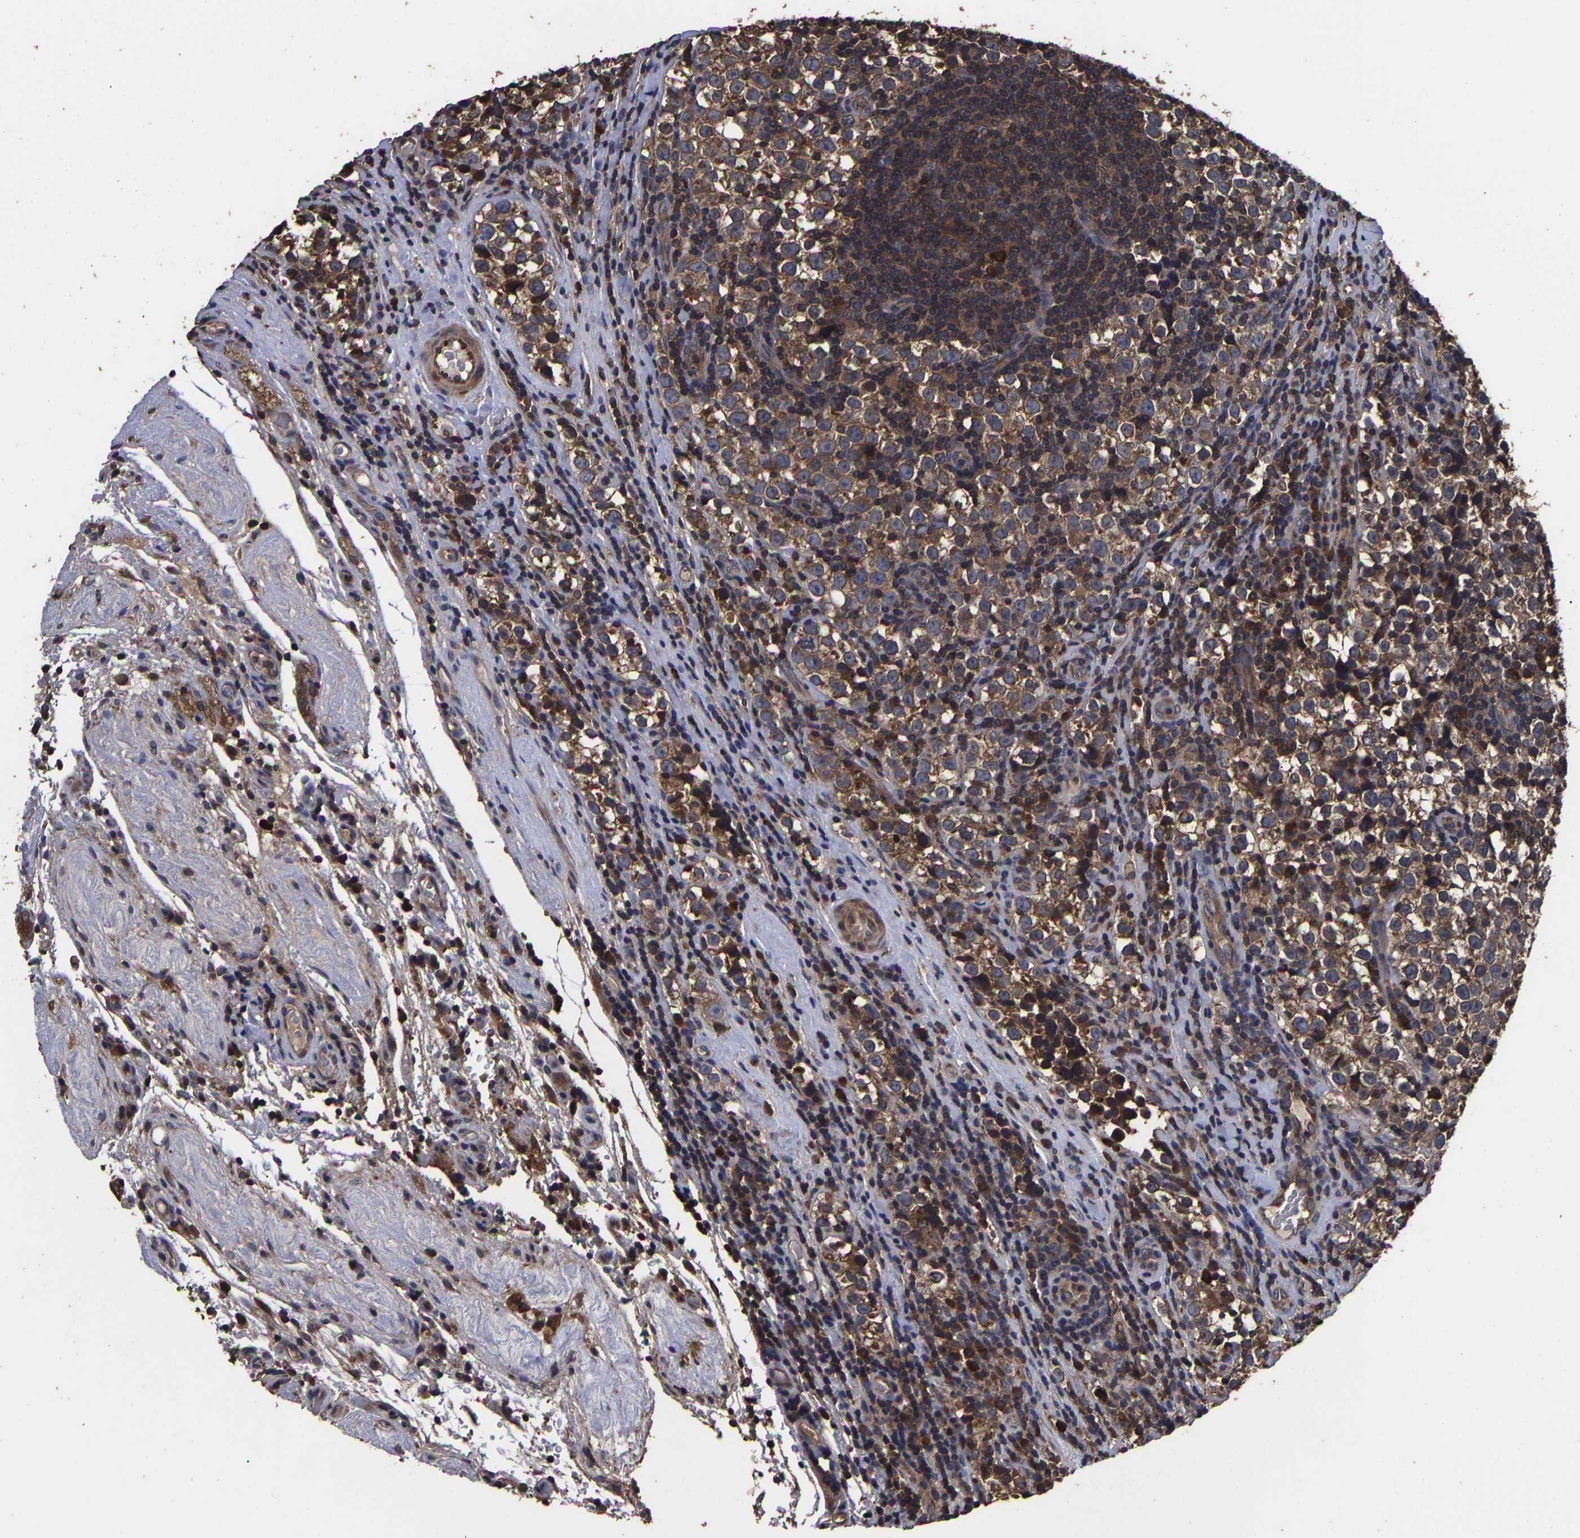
{"staining": {"intensity": "moderate", "quantity": ">75%", "location": "cytoplasmic/membranous"}, "tissue": "testis cancer", "cell_type": "Tumor cells", "image_type": "cancer", "snomed": [{"axis": "morphology", "description": "Normal tissue, NOS"}, {"axis": "morphology", "description": "Seminoma, NOS"}, {"axis": "topography", "description": "Testis"}], "caption": "The immunohistochemical stain shows moderate cytoplasmic/membranous positivity in tumor cells of testis cancer (seminoma) tissue.", "gene": "ITCH", "patient": {"sex": "male", "age": 43}}